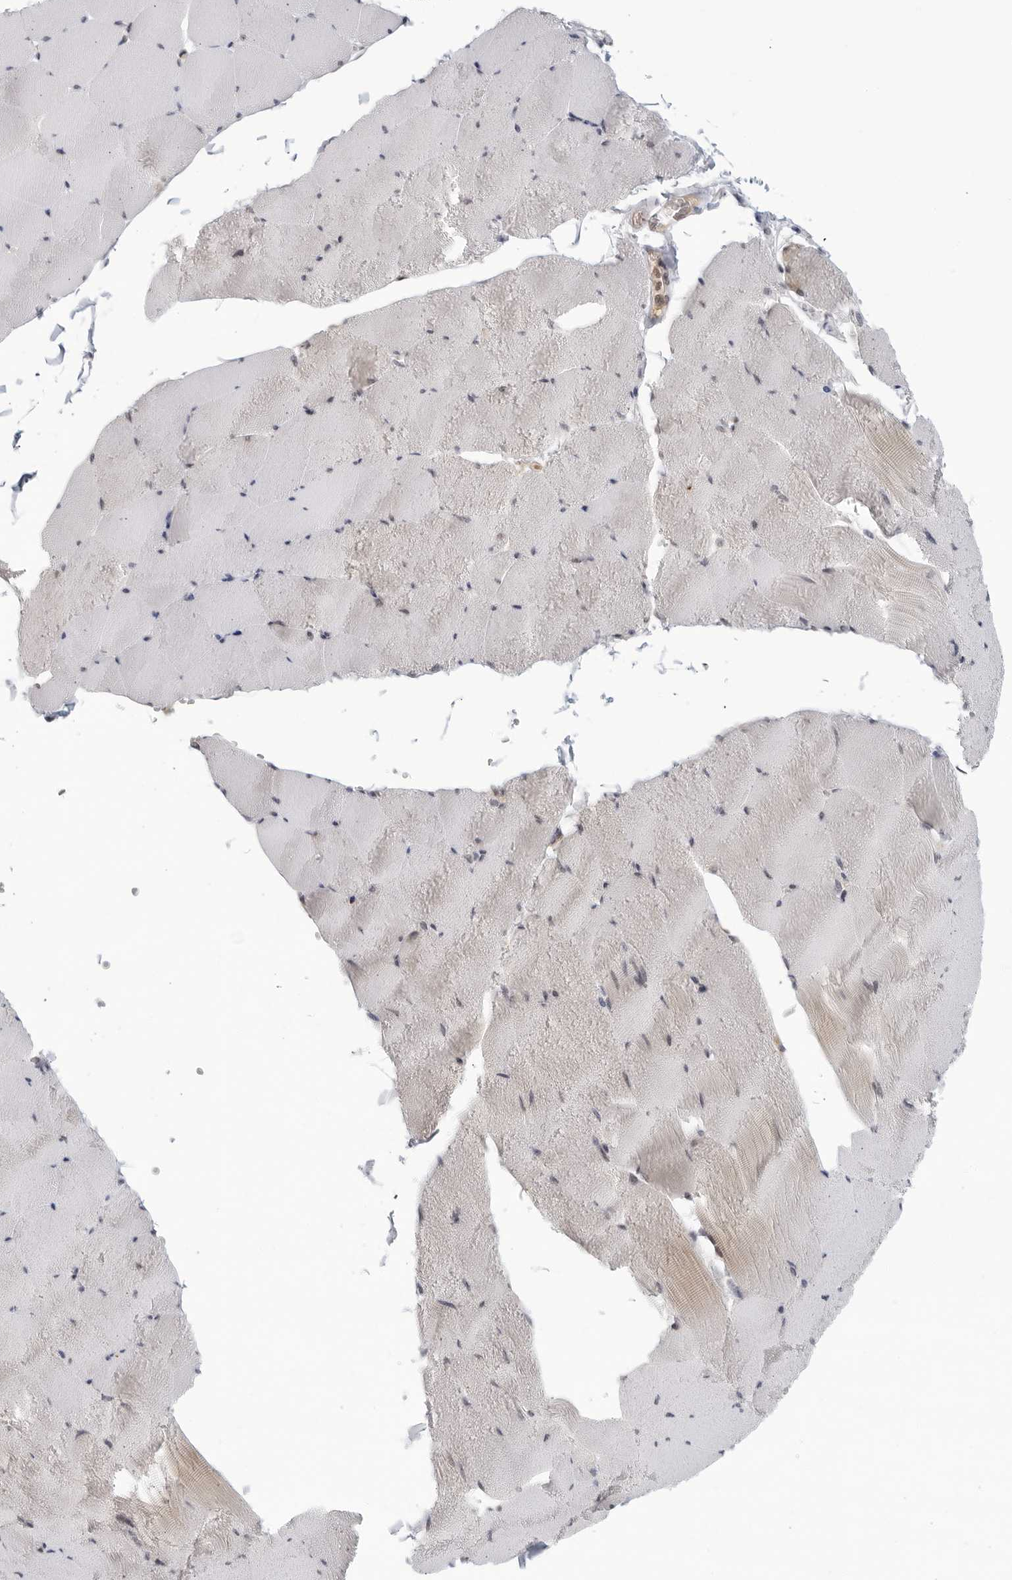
{"staining": {"intensity": "moderate", "quantity": "<25%", "location": "cytoplasmic/membranous"}, "tissue": "skeletal muscle", "cell_type": "Myocytes", "image_type": "normal", "snomed": [{"axis": "morphology", "description": "Normal tissue, NOS"}, {"axis": "topography", "description": "Skeletal muscle"}], "caption": "The image displays staining of unremarkable skeletal muscle, revealing moderate cytoplasmic/membranous protein expression (brown color) within myocytes.", "gene": "CC2D1B", "patient": {"sex": "male", "age": 62}}